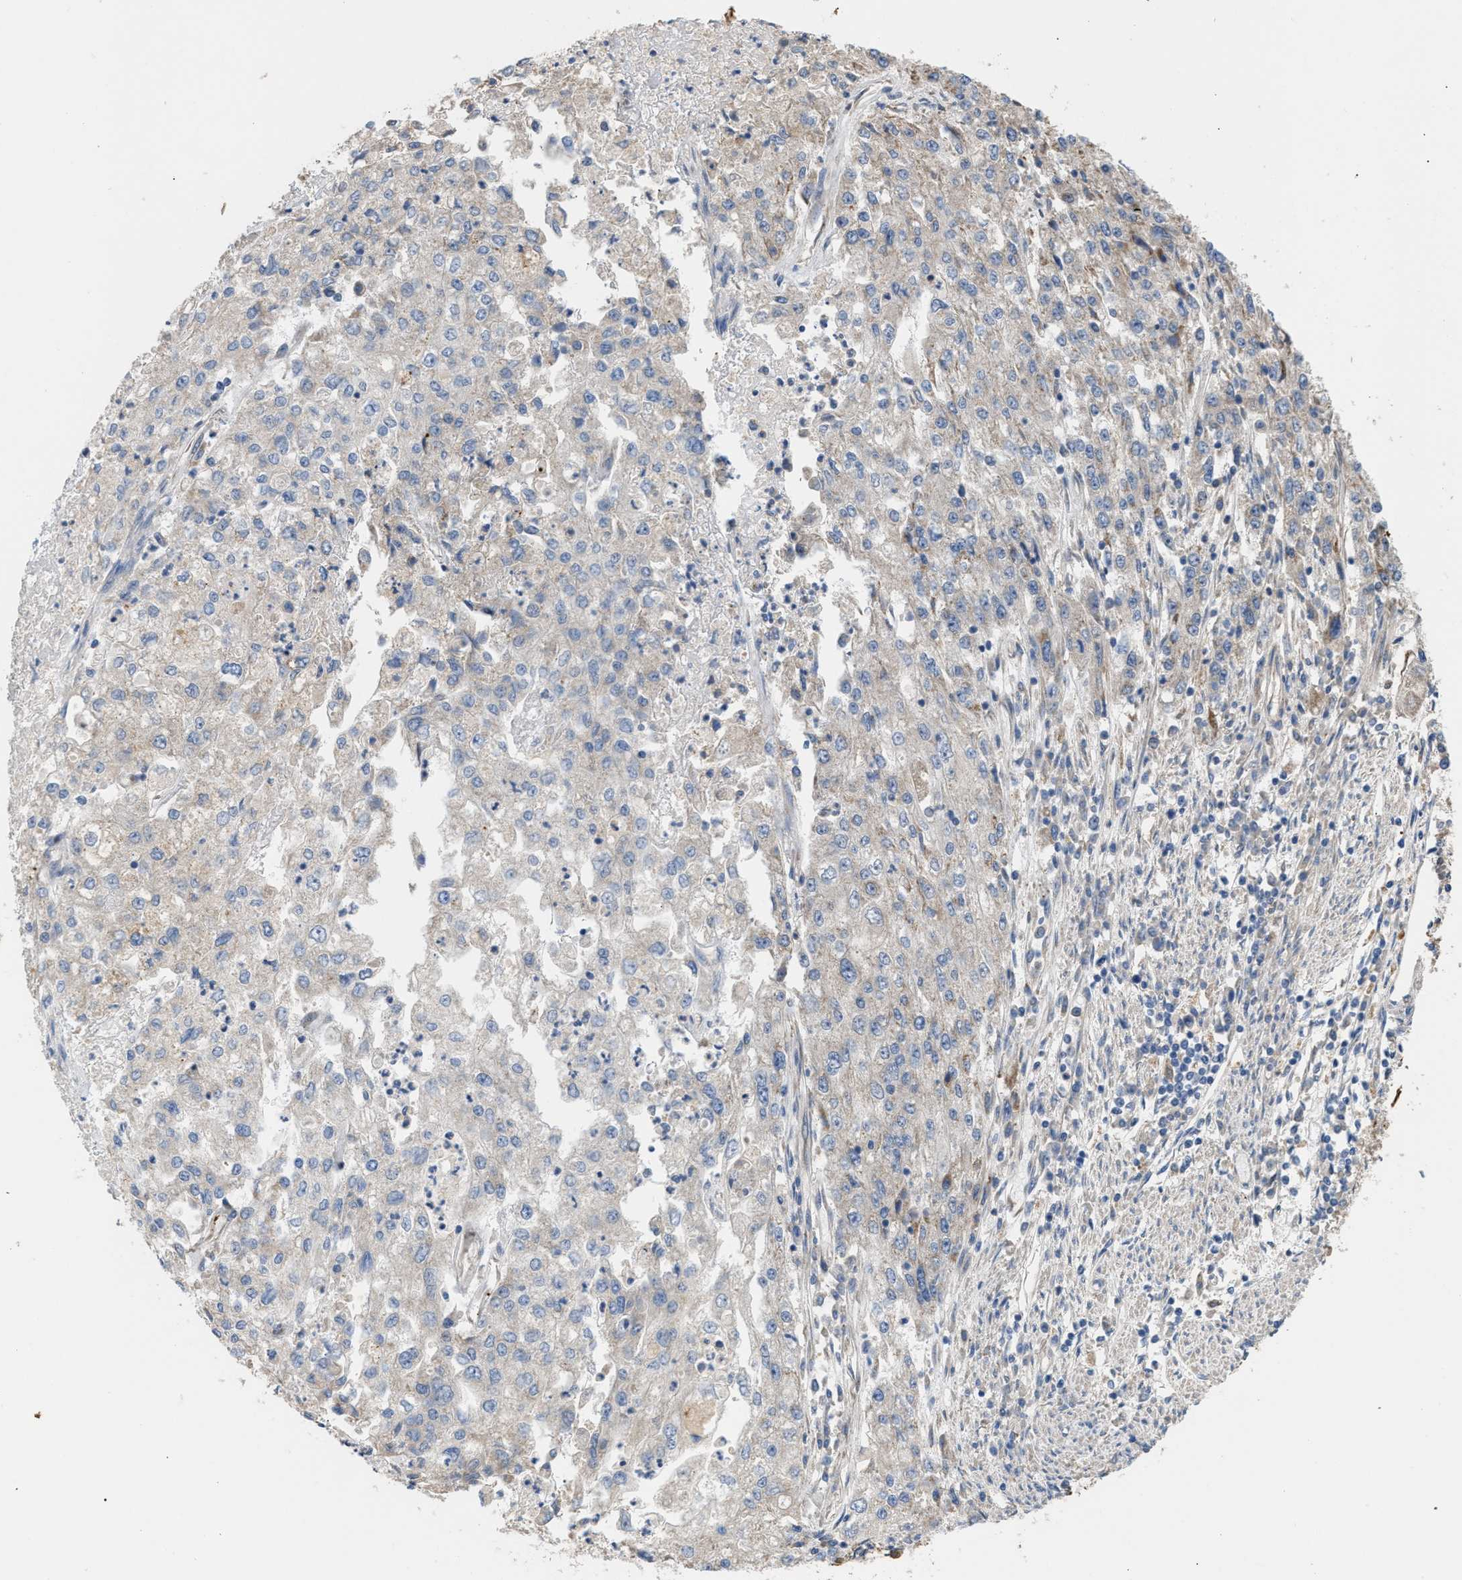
{"staining": {"intensity": "moderate", "quantity": "<25%", "location": "cytoplasmic/membranous"}, "tissue": "endometrial cancer", "cell_type": "Tumor cells", "image_type": "cancer", "snomed": [{"axis": "morphology", "description": "Adenocarcinoma, NOS"}, {"axis": "topography", "description": "Endometrium"}], "caption": "A micrograph showing moderate cytoplasmic/membranous expression in about <25% of tumor cells in endometrial adenocarcinoma, as visualized by brown immunohistochemical staining.", "gene": "TACO1", "patient": {"sex": "female", "age": 49}}